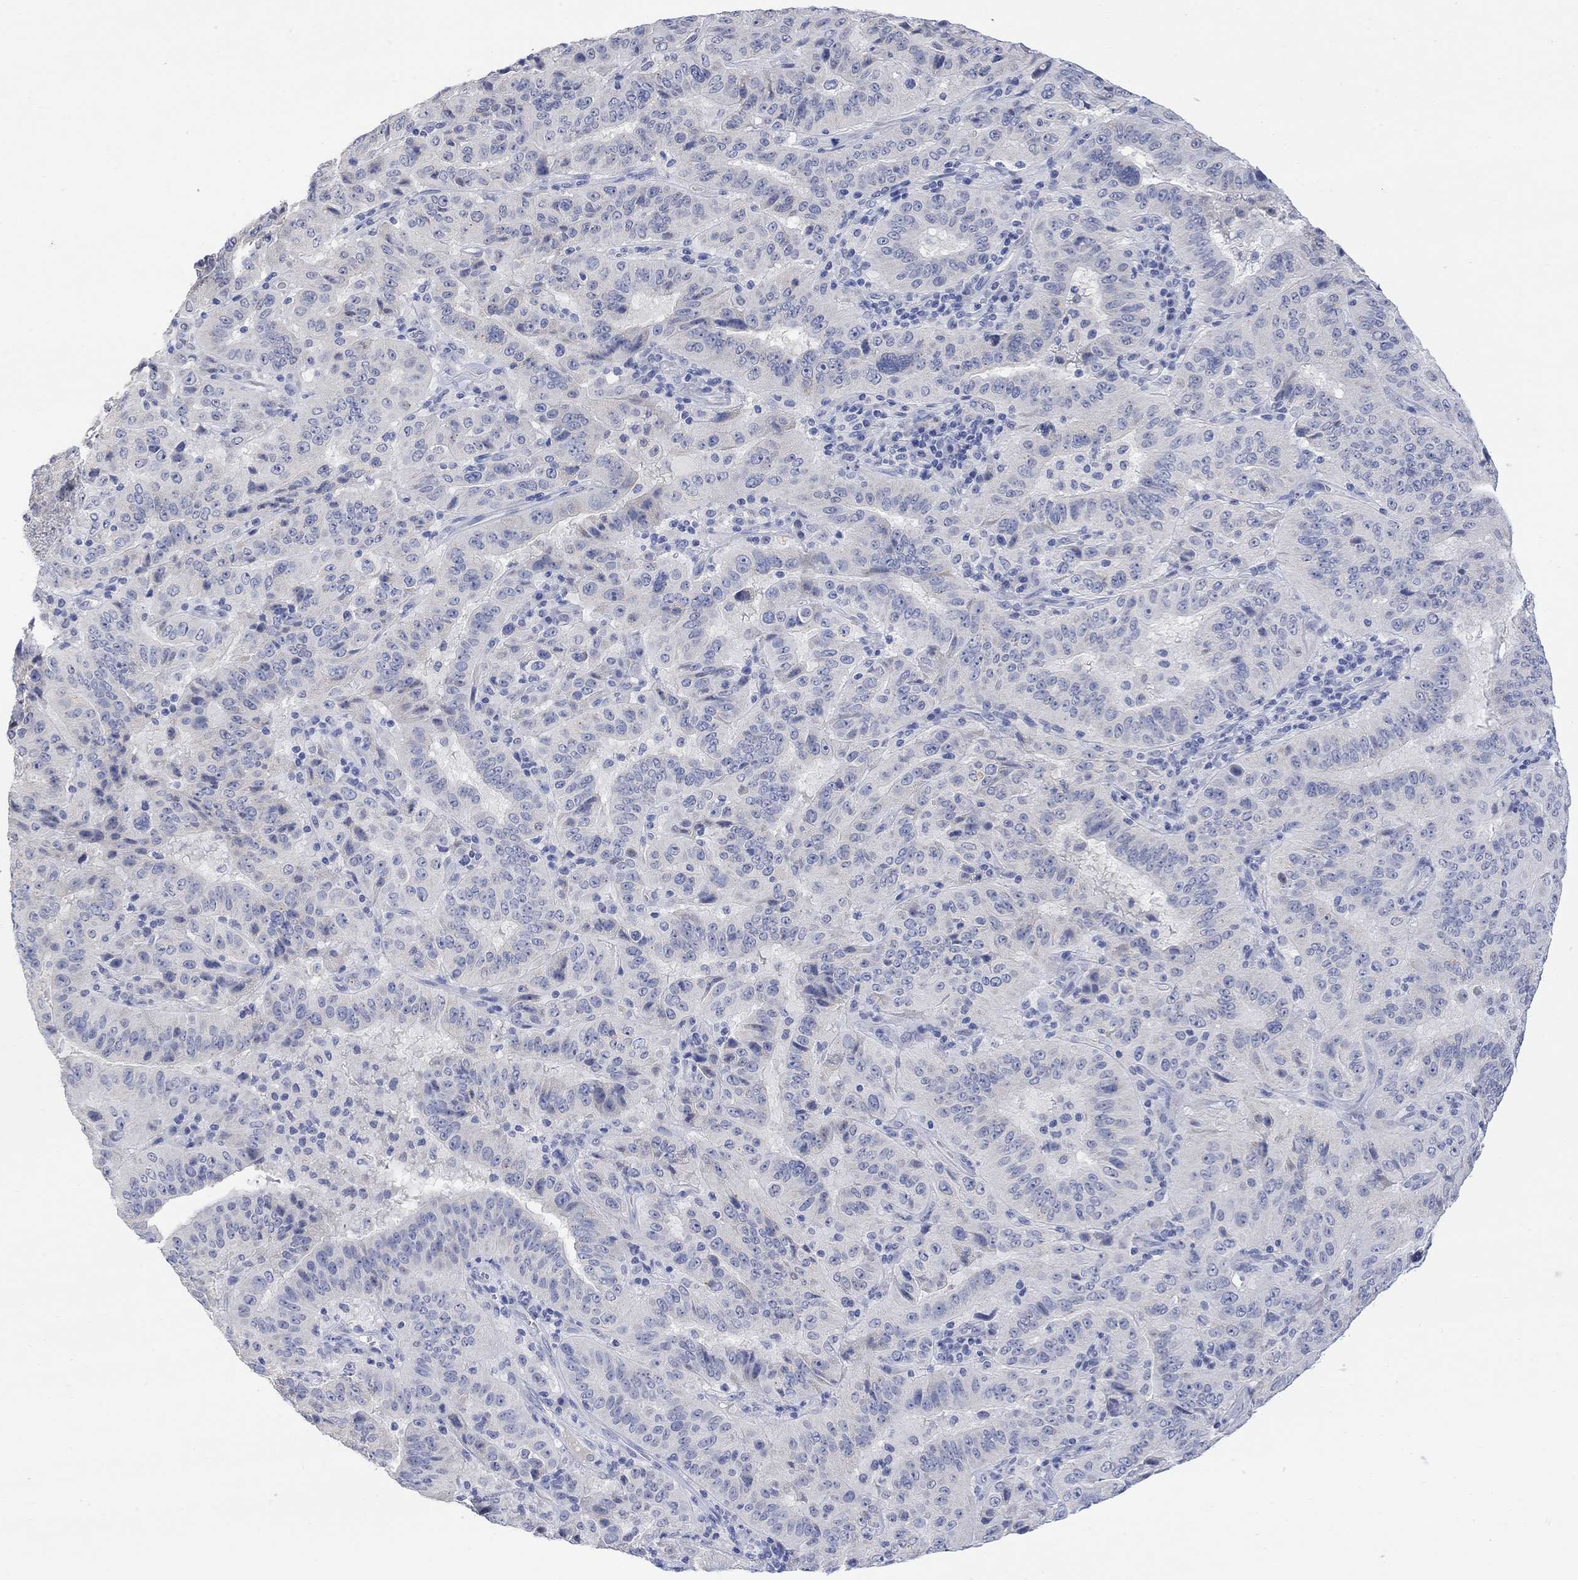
{"staining": {"intensity": "negative", "quantity": "none", "location": "none"}, "tissue": "pancreatic cancer", "cell_type": "Tumor cells", "image_type": "cancer", "snomed": [{"axis": "morphology", "description": "Adenocarcinoma, NOS"}, {"axis": "topography", "description": "Pancreas"}], "caption": "Immunohistochemistry photomicrograph of human pancreatic cancer (adenocarcinoma) stained for a protein (brown), which displays no staining in tumor cells.", "gene": "FBP2", "patient": {"sex": "male", "age": 63}}